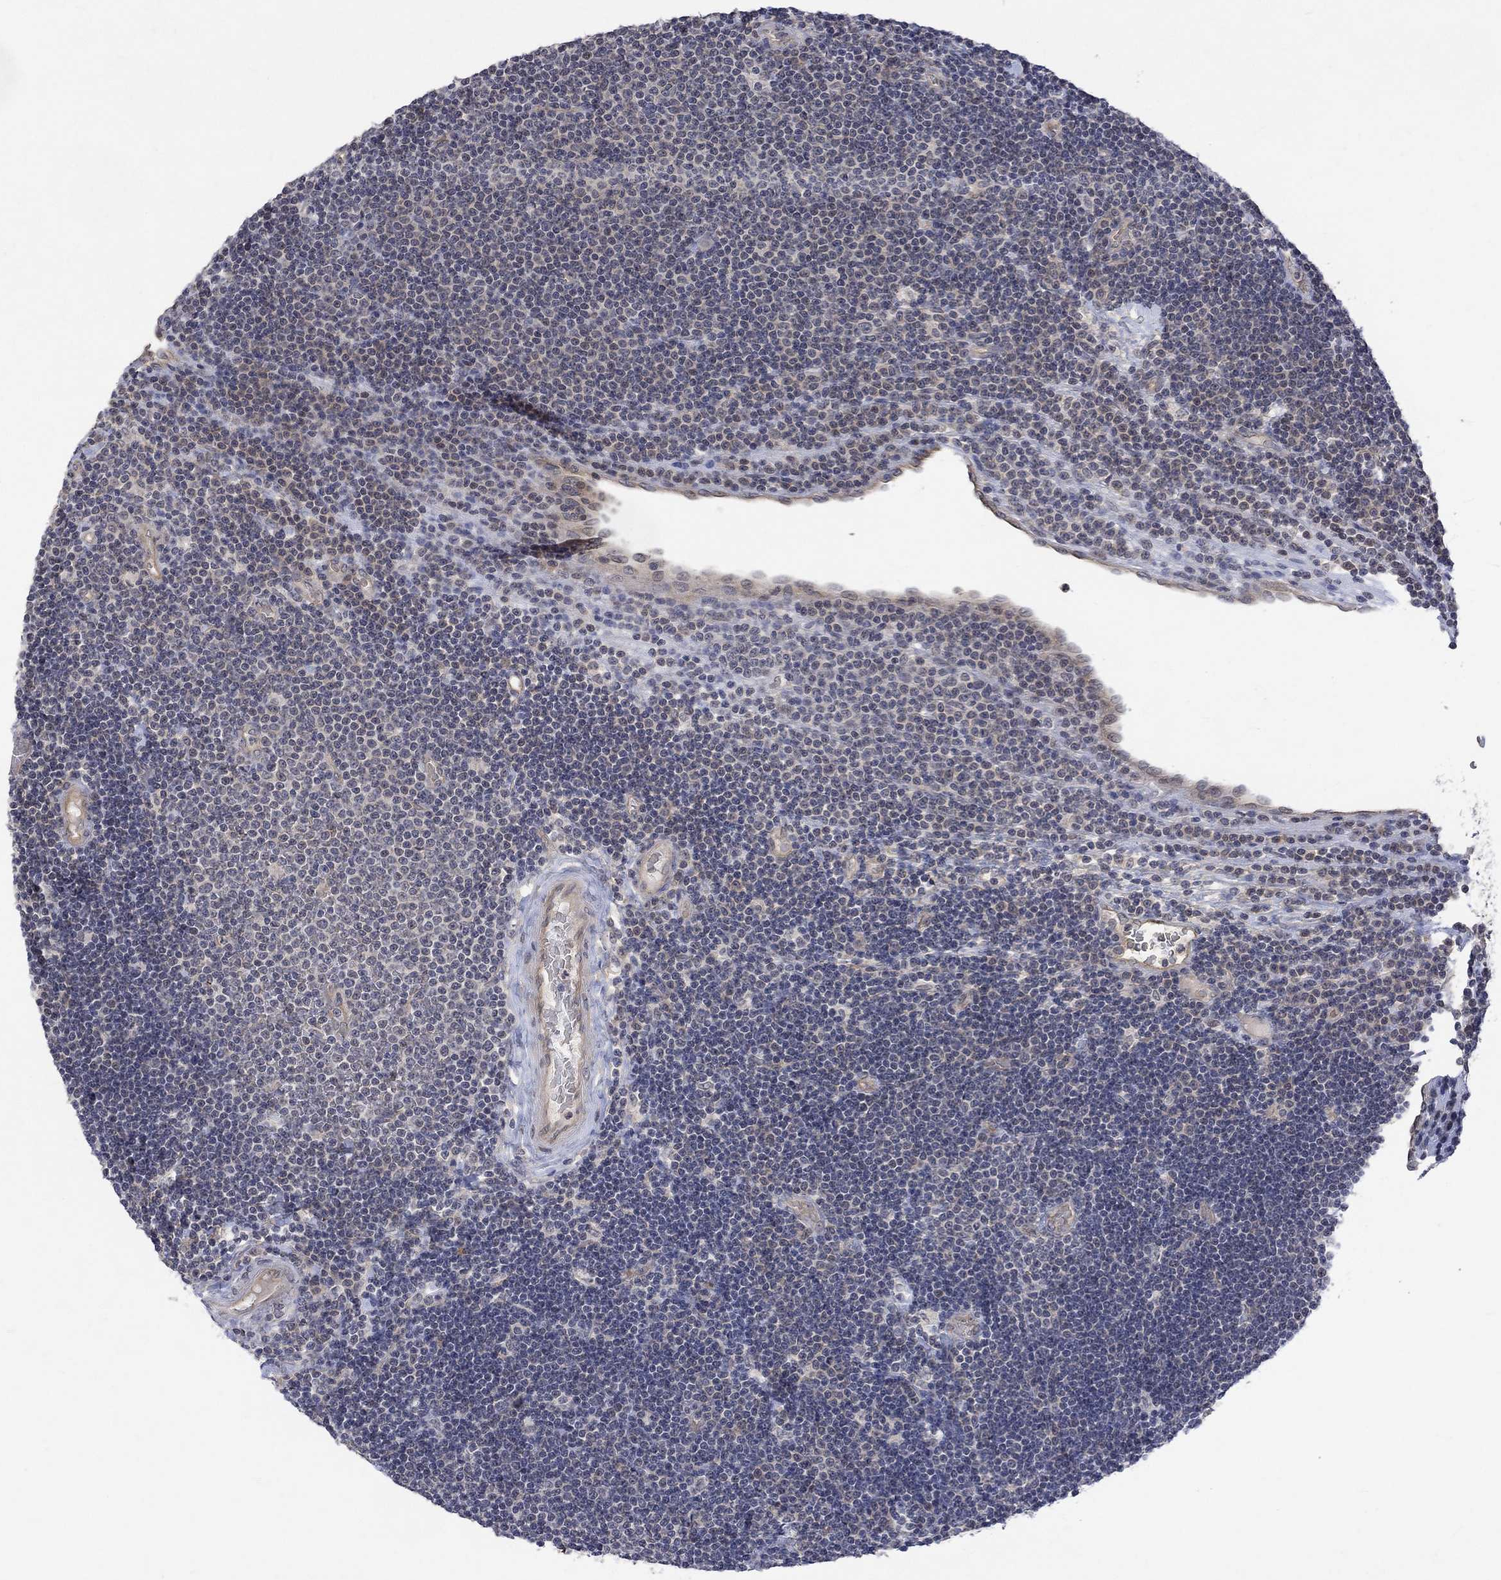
{"staining": {"intensity": "negative", "quantity": "none", "location": "none"}, "tissue": "lymphoma", "cell_type": "Tumor cells", "image_type": "cancer", "snomed": [{"axis": "morphology", "description": "Malignant lymphoma, non-Hodgkin's type, Low grade"}, {"axis": "topography", "description": "Brain"}], "caption": "Tumor cells are negative for brown protein staining in malignant lymphoma, non-Hodgkin's type (low-grade). Nuclei are stained in blue.", "gene": "GRIN2D", "patient": {"sex": "female", "age": 66}}